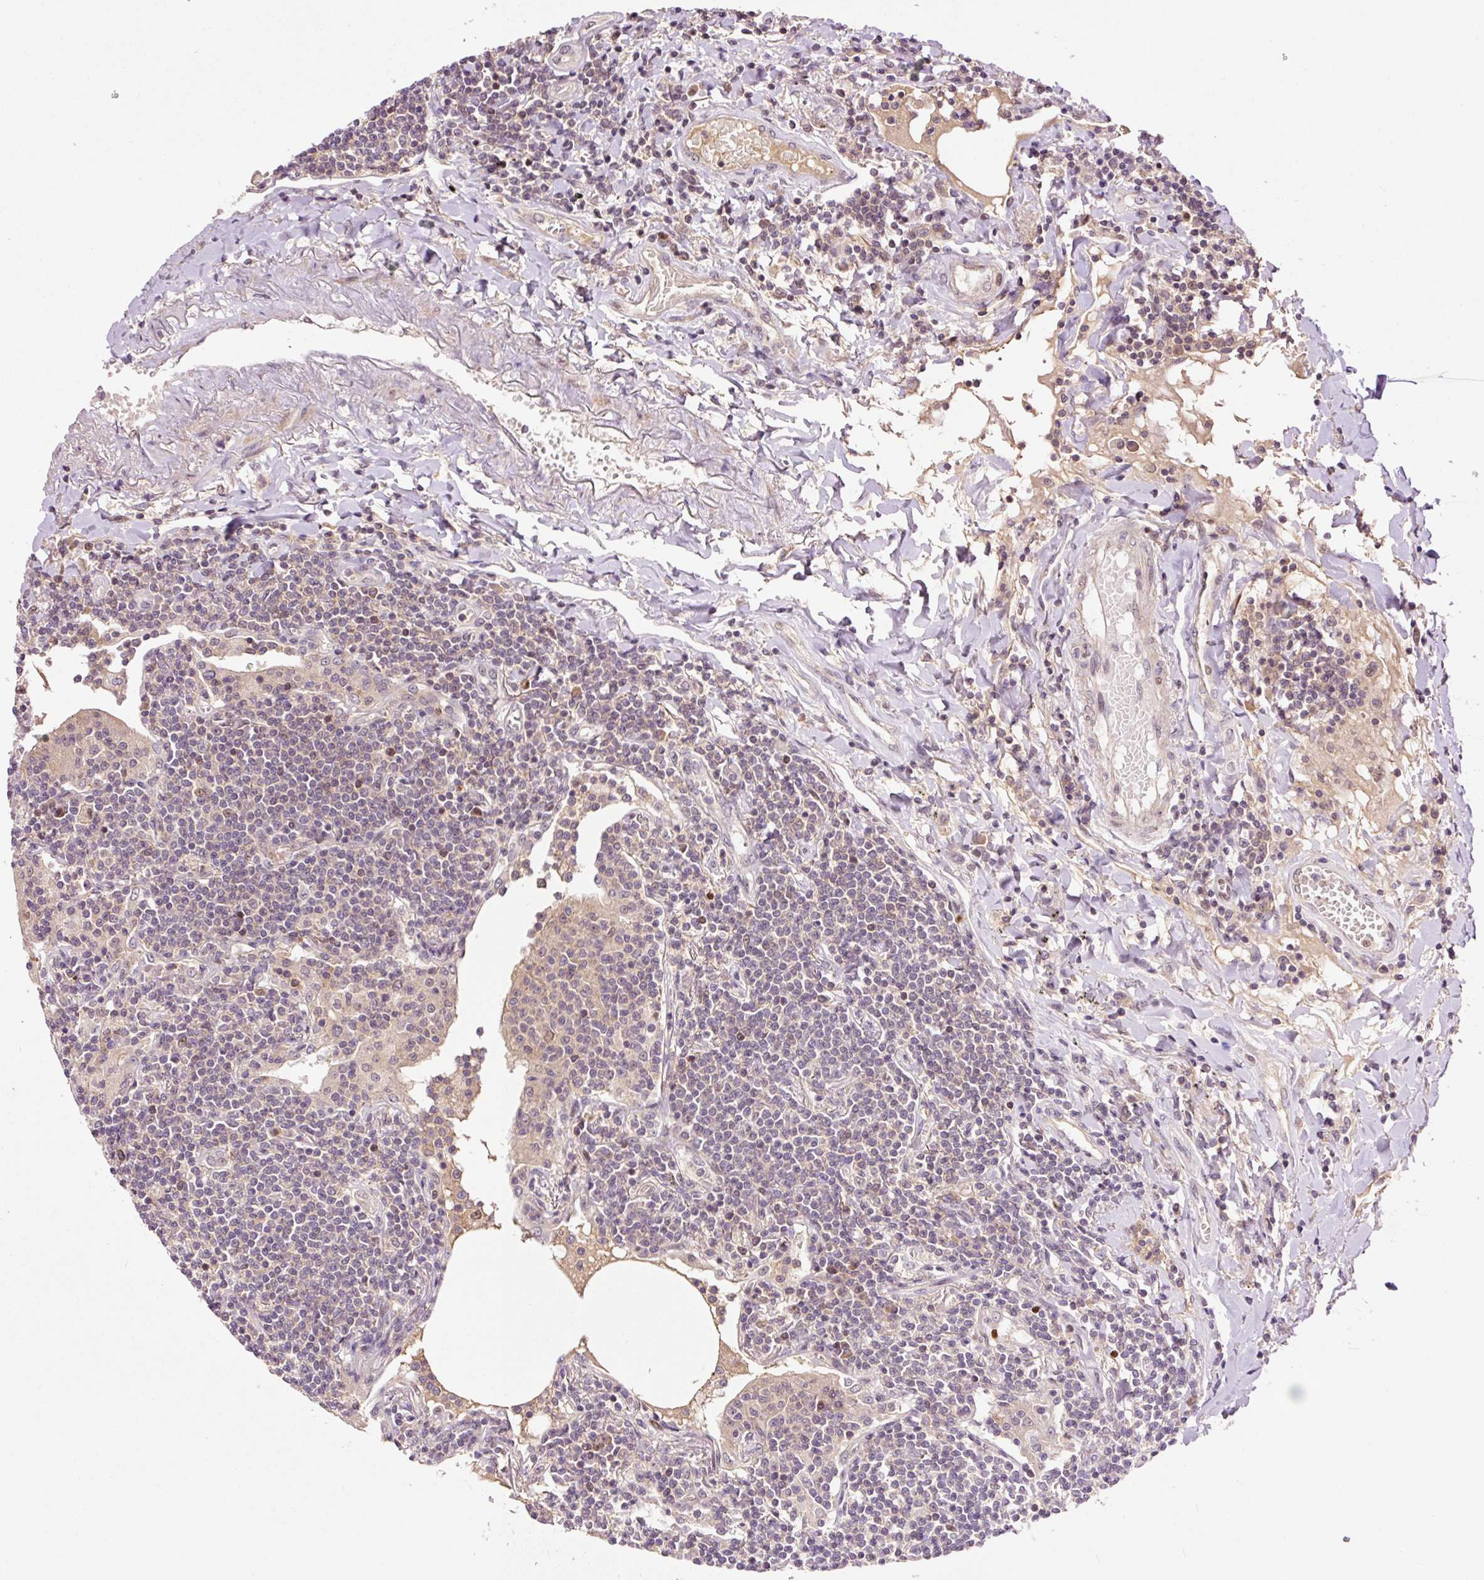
{"staining": {"intensity": "negative", "quantity": "none", "location": "none"}, "tissue": "lymphoma", "cell_type": "Tumor cells", "image_type": "cancer", "snomed": [{"axis": "morphology", "description": "Malignant lymphoma, non-Hodgkin's type, Low grade"}, {"axis": "topography", "description": "Lung"}], "caption": "DAB (3,3'-diaminobenzidine) immunohistochemical staining of malignant lymphoma, non-Hodgkin's type (low-grade) reveals no significant staining in tumor cells.", "gene": "DPPA4", "patient": {"sex": "female", "age": 71}}